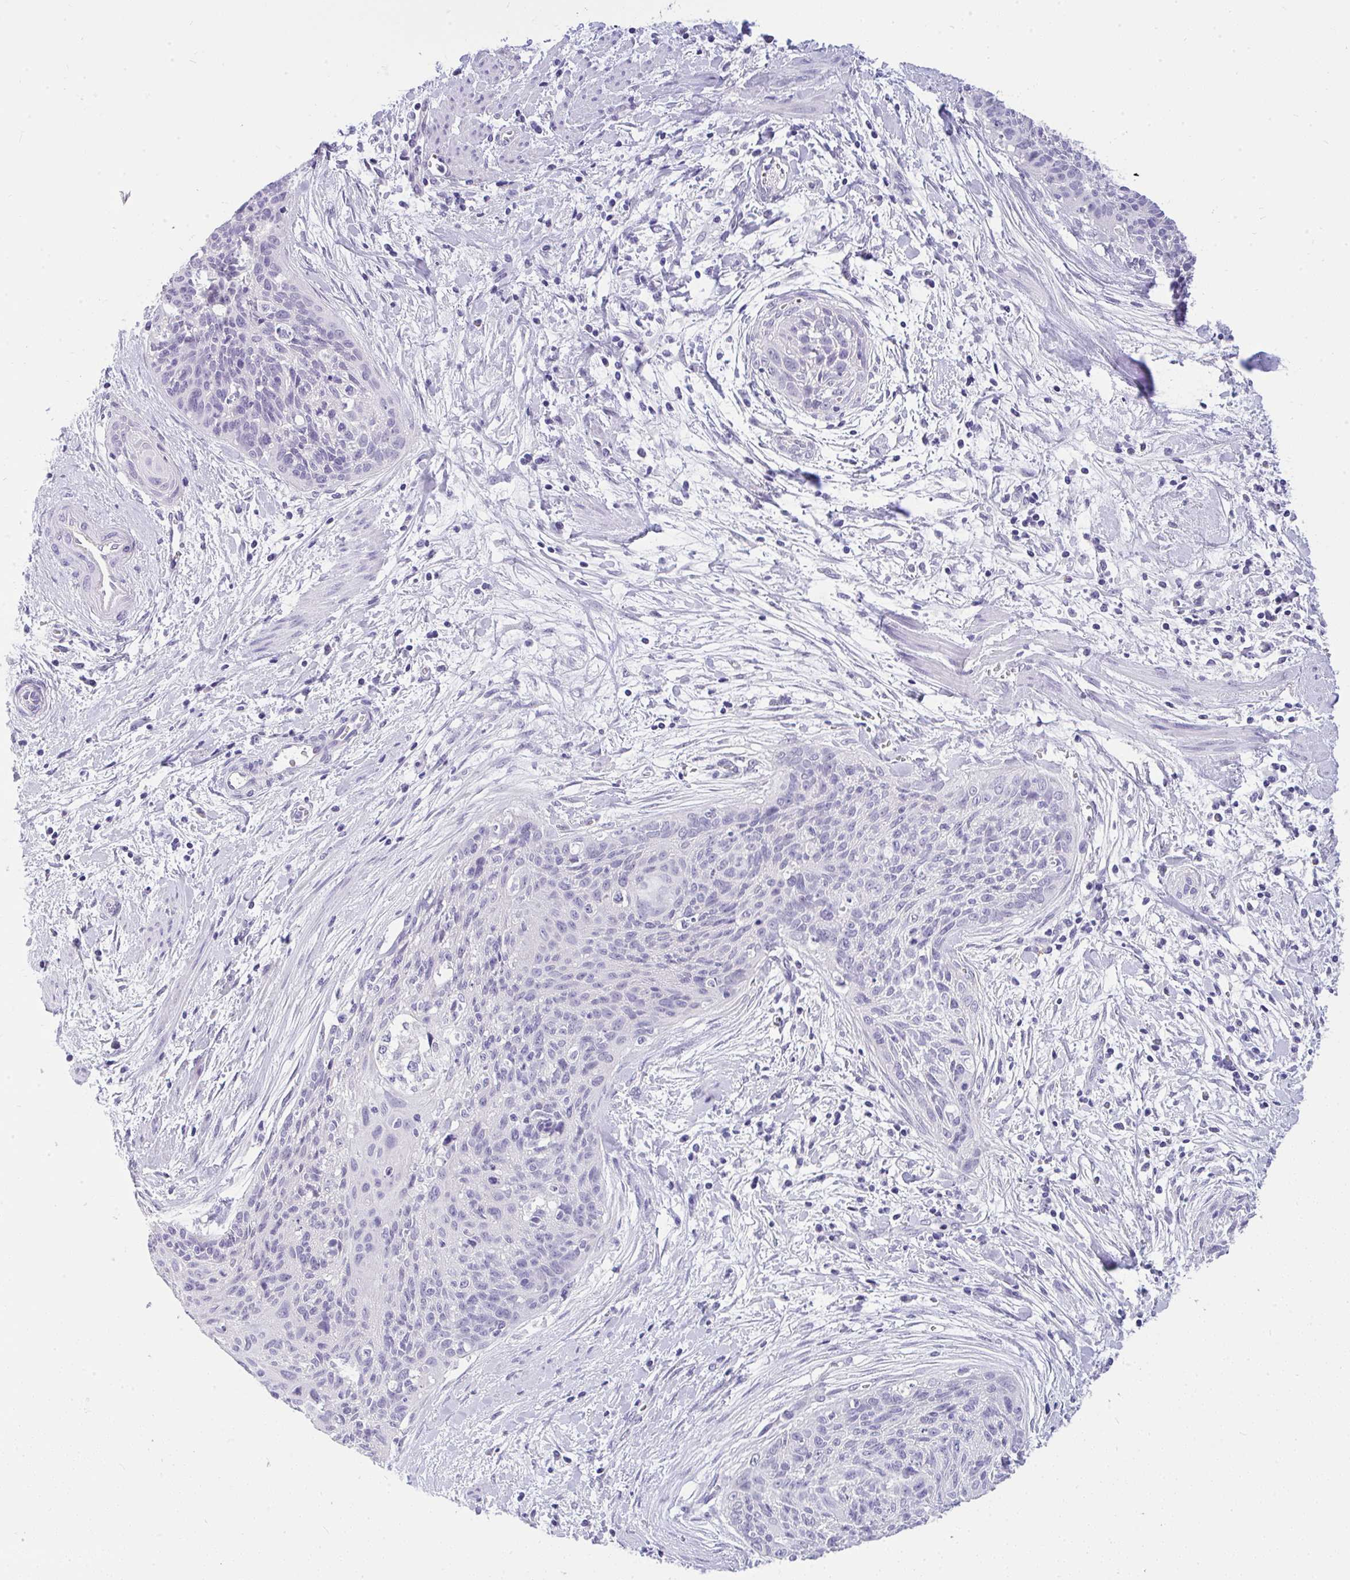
{"staining": {"intensity": "negative", "quantity": "none", "location": "none"}, "tissue": "cervical cancer", "cell_type": "Tumor cells", "image_type": "cancer", "snomed": [{"axis": "morphology", "description": "Squamous cell carcinoma, NOS"}, {"axis": "topography", "description": "Cervix"}], "caption": "Immunohistochemical staining of cervical cancer demonstrates no significant positivity in tumor cells.", "gene": "PRM2", "patient": {"sex": "female", "age": 55}}